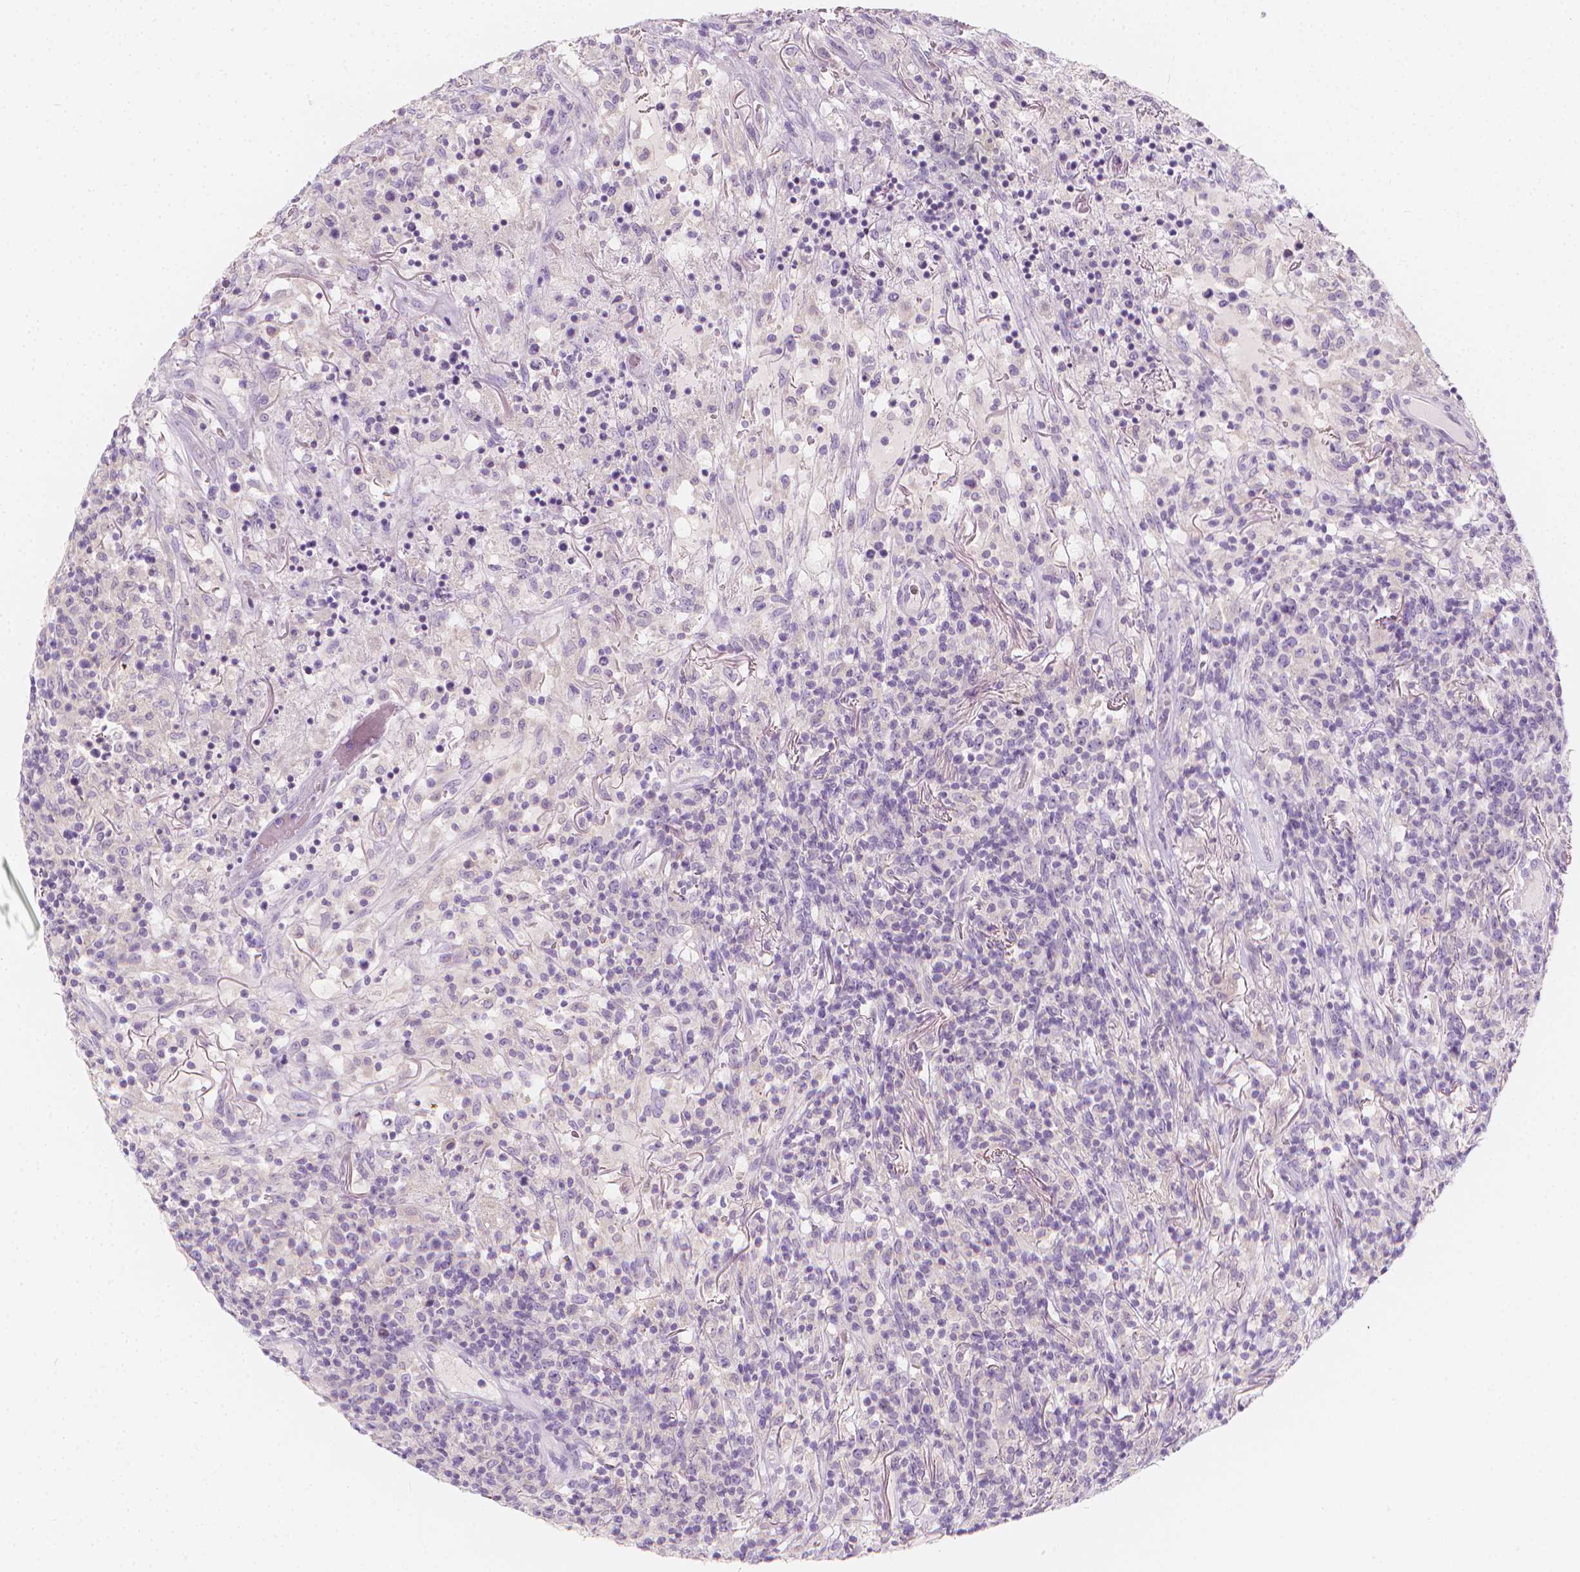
{"staining": {"intensity": "negative", "quantity": "none", "location": "none"}, "tissue": "lymphoma", "cell_type": "Tumor cells", "image_type": "cancer", "snomed": [{"axis": "morphology", "description": "Malignant lymphoma, non-Hodgkin's type, High grade"}, {"axis": "topography", "description": "Lung"}], "caption": "DAB immunohistochemical staining of lymphoma exhibits no significant staining in tumor cells.", "gene": "RBFOX1", "patient": {"sex": "male", "age": 79}}